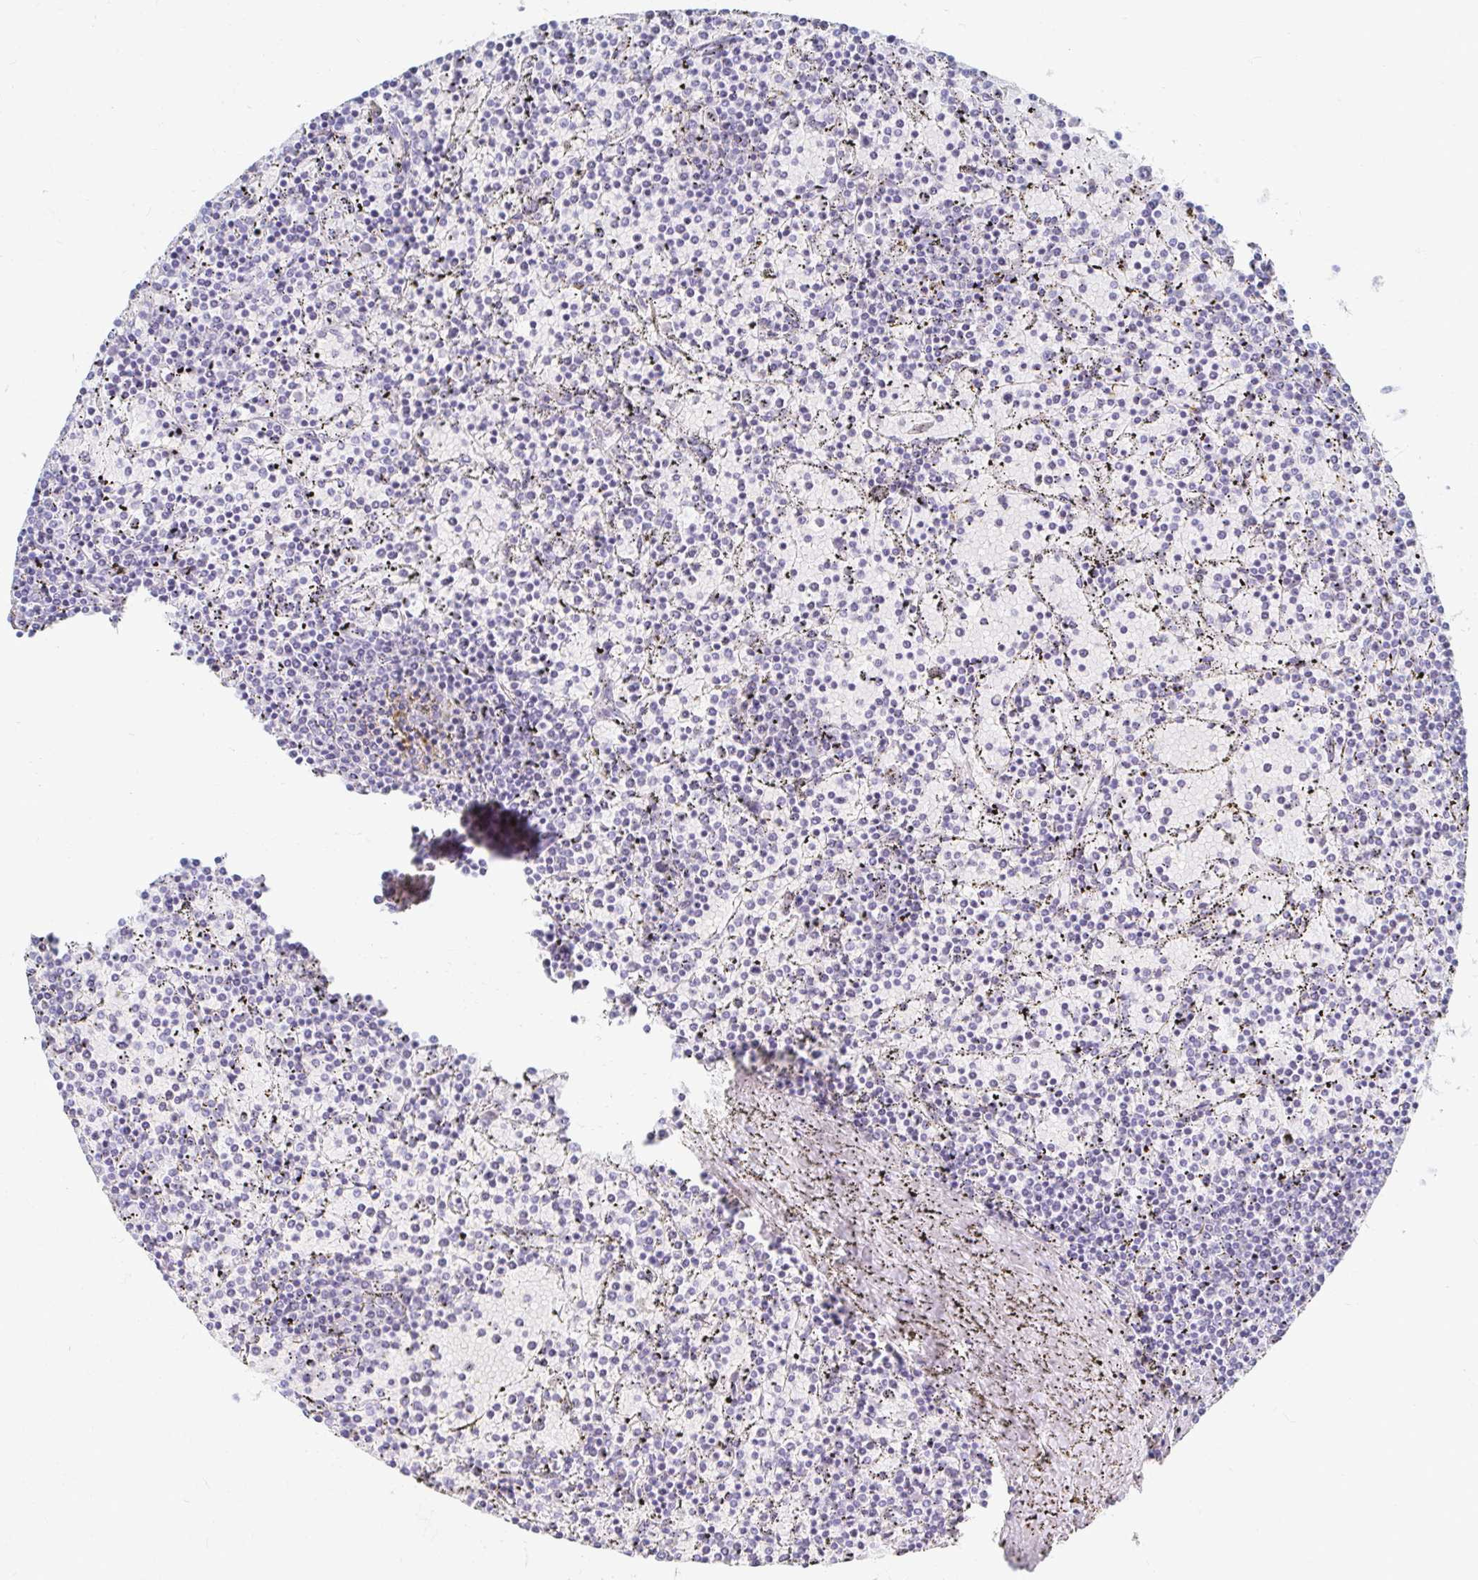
{"staining": {"intensity": "negative", "quantity": "none", "location": "none"}, "tissue": "lymphoma", "cell_type": "Tumor cells", "image_type": "cancer", "snomed": [{"axis": "morphology", "description": "Malignant lymphoma, non-Hodgkin's type, Low grade"}, {"axis": "topography", "description": "Spleen"}], "caption": "There is no significant positivity in tumor cells of lymphoma.", "gene": "MYLK2", "patient": {"sex": "female", "age": 77}}